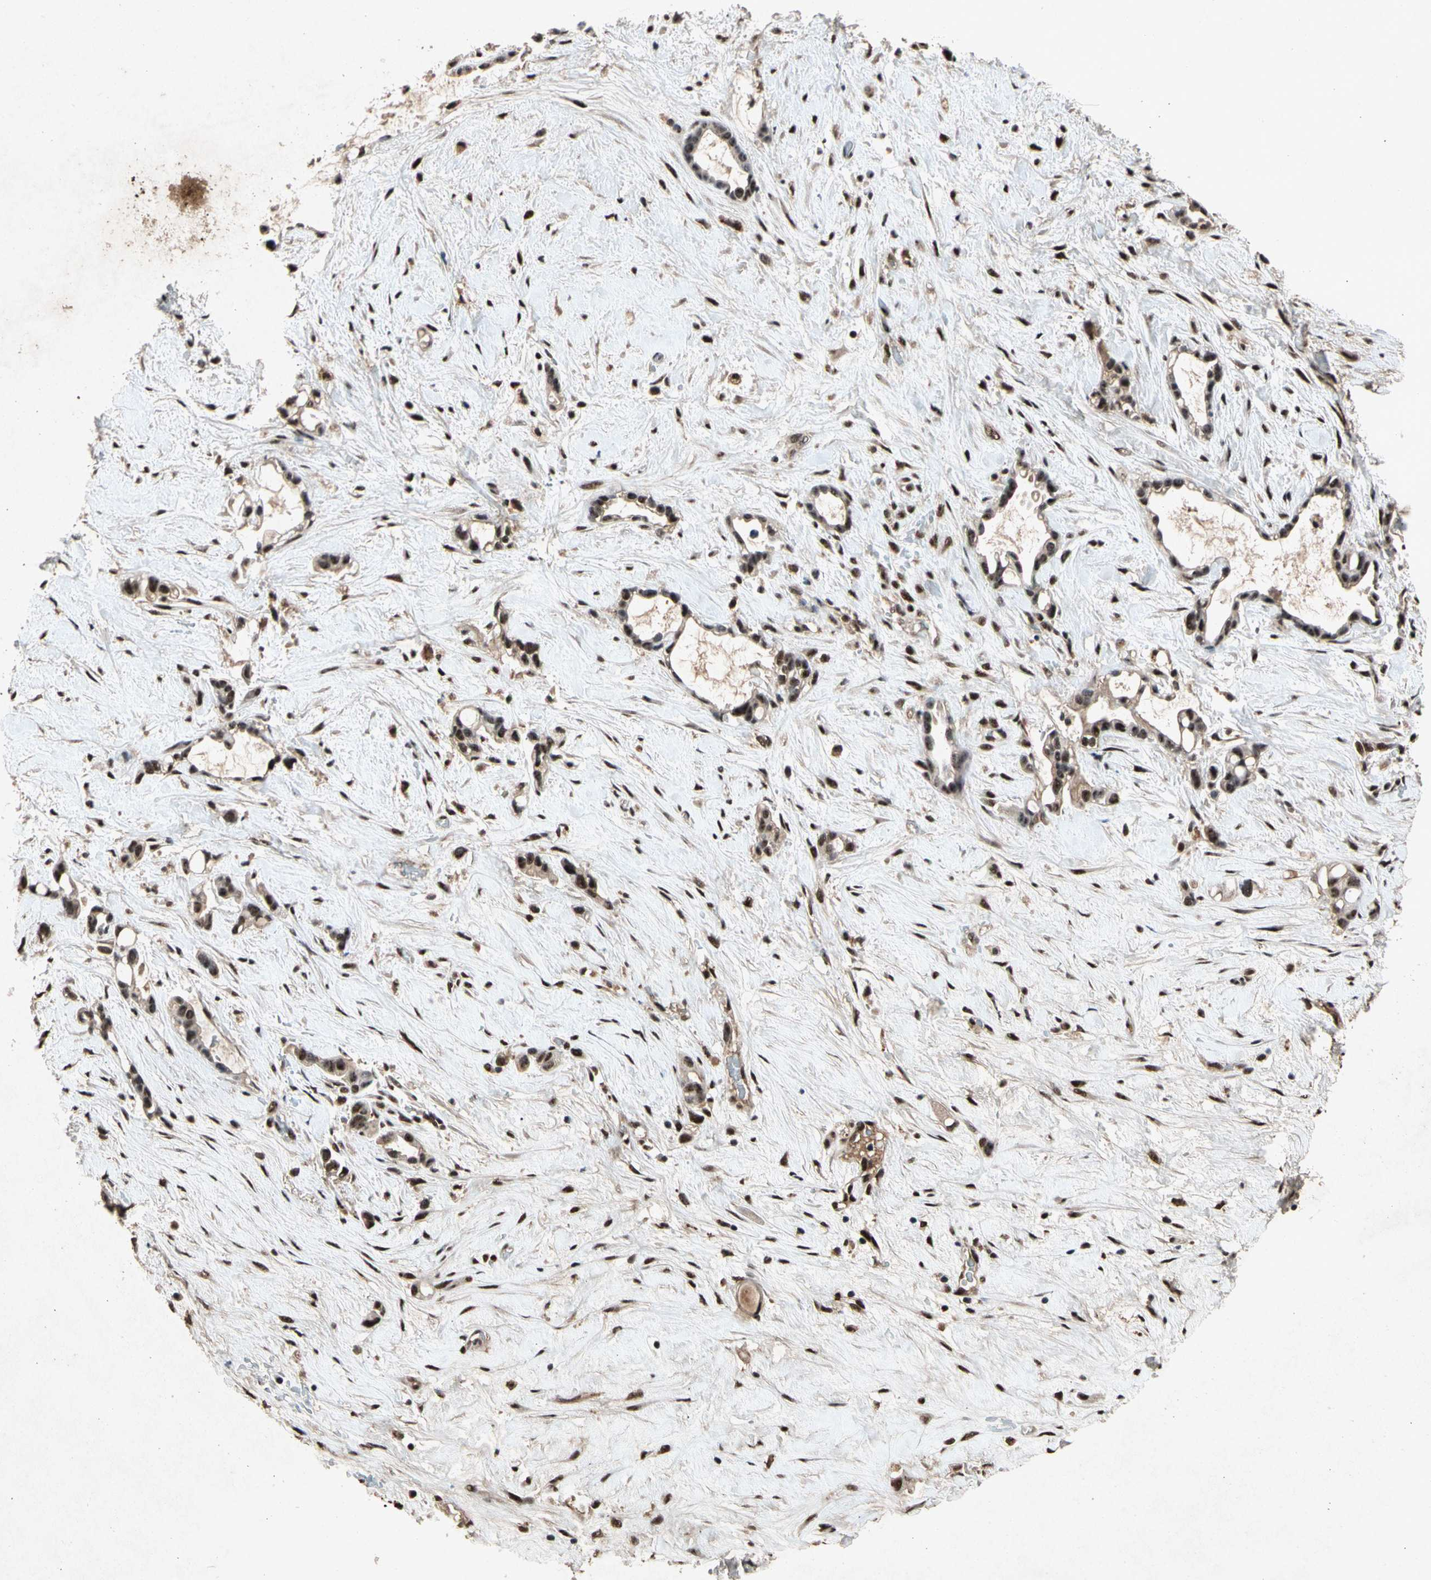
{"staining": {"intensity": "strong", "quantity": ">75%", "location": "nuclear"}, "tissue": "liver cancer", "cell_type": "Tumor cells", "image_type": "cancer", "snomed": [{"axis": "morphology", "description": "Cholangiocarcinoma"}, {"axis": "topography", "description": "Liver"}], "caption": "Liver cholangiocarcinoma stained for a protein displays strong nuclear positivity in tumor cells.", "gene": "PML", "patient": {"sex": "female", "age": 65}}